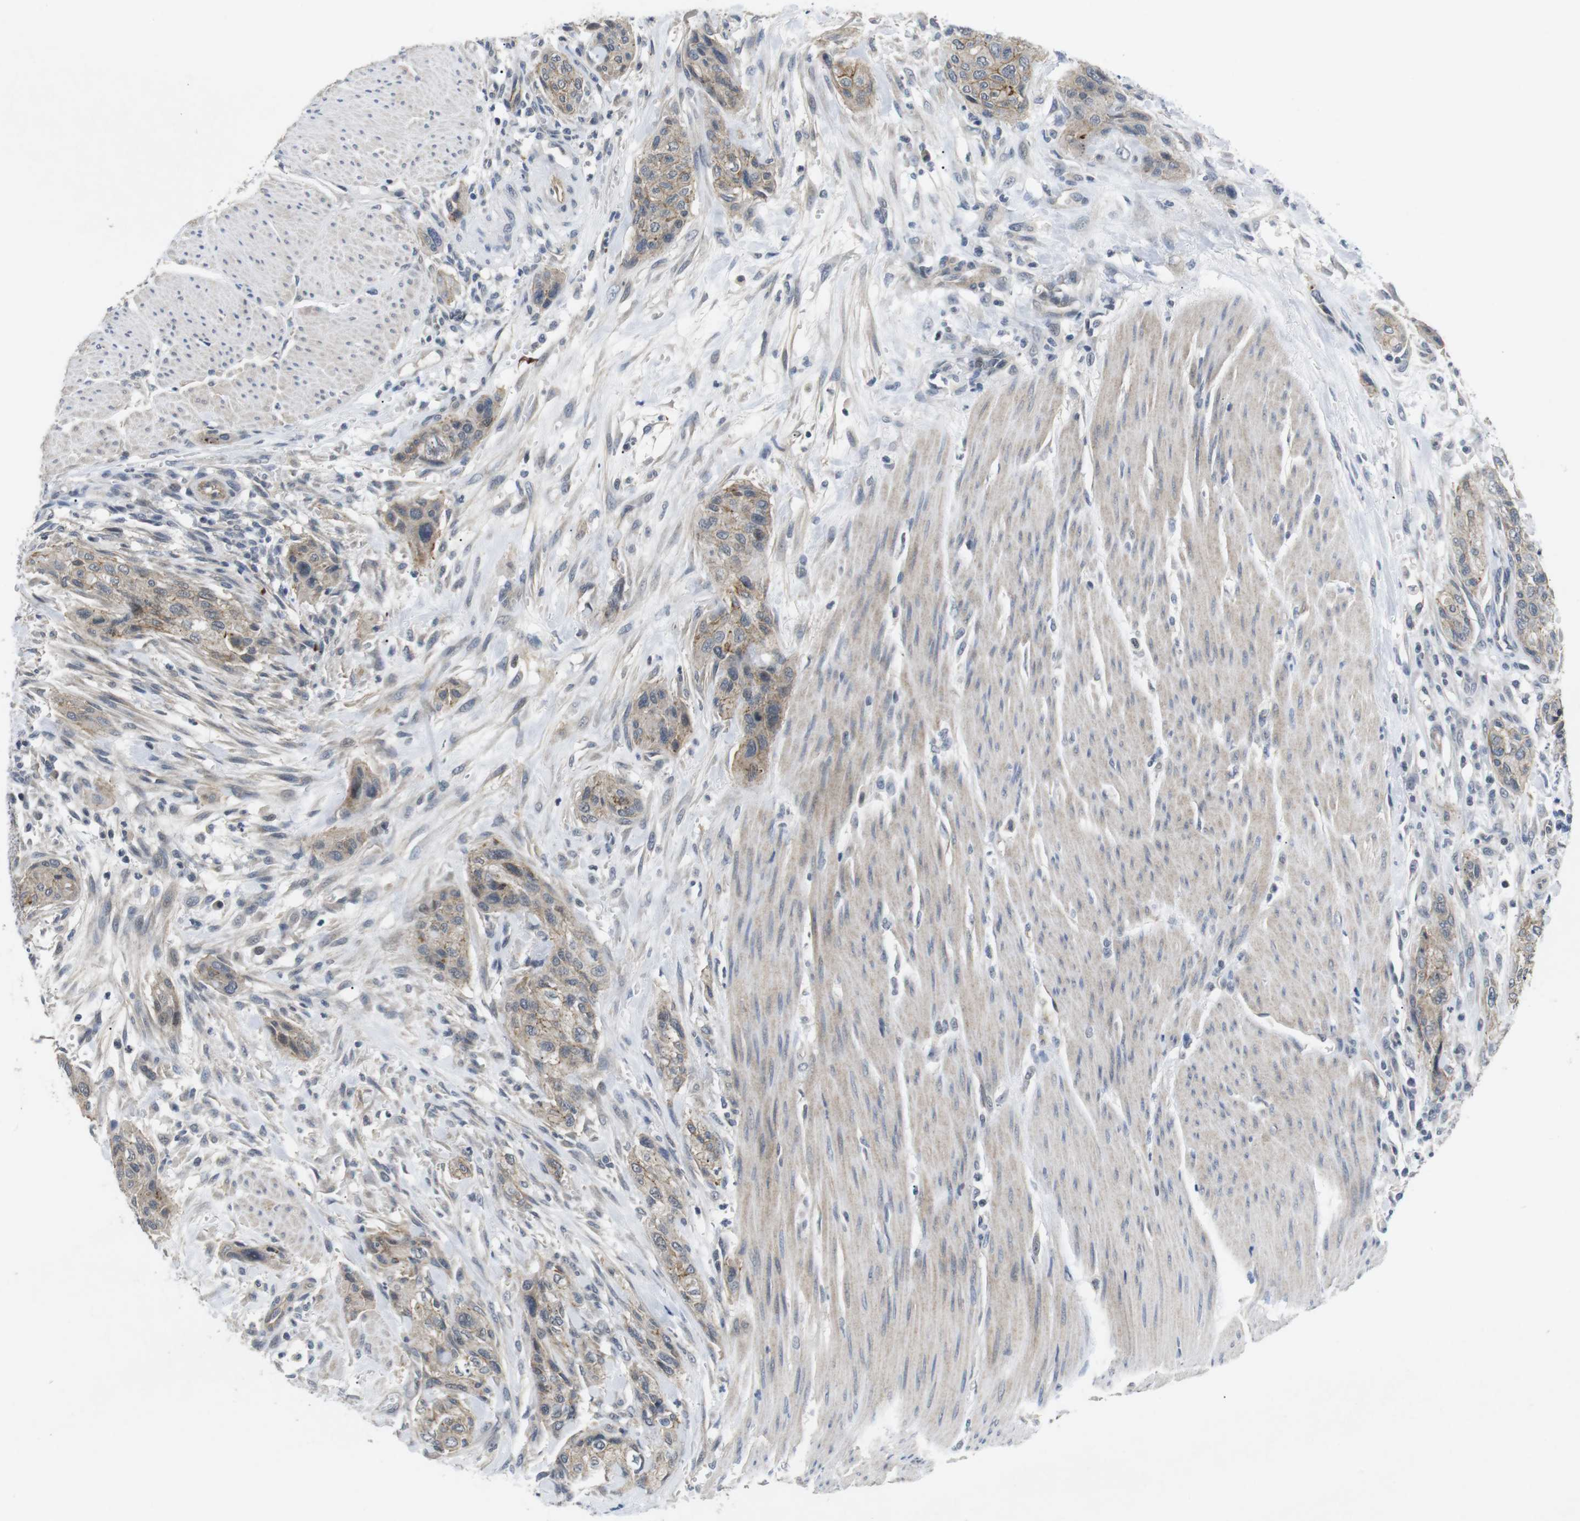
{"staining": {"intensity": "weak", "quantity": ">75%", "location": "cytoplasmic/membranous"}, "tissue": "urothelial cancer", "cell_type": "Tumor cells", "image_type": "cancer", "snomed": [{"axis": "morphology", "description": "Urothelial carcinoma, High grade"}, {"axis": "topography", "description": "Urinary bladder"}], "caption": "Immunohistochemistry of human urothelial cancer displays low levels of weak cytoplasmic/membranous staining in approximately >75% of tumor cells.", "gene": "NECTIN1", "patient": {"sex": "male", "age": 35}}